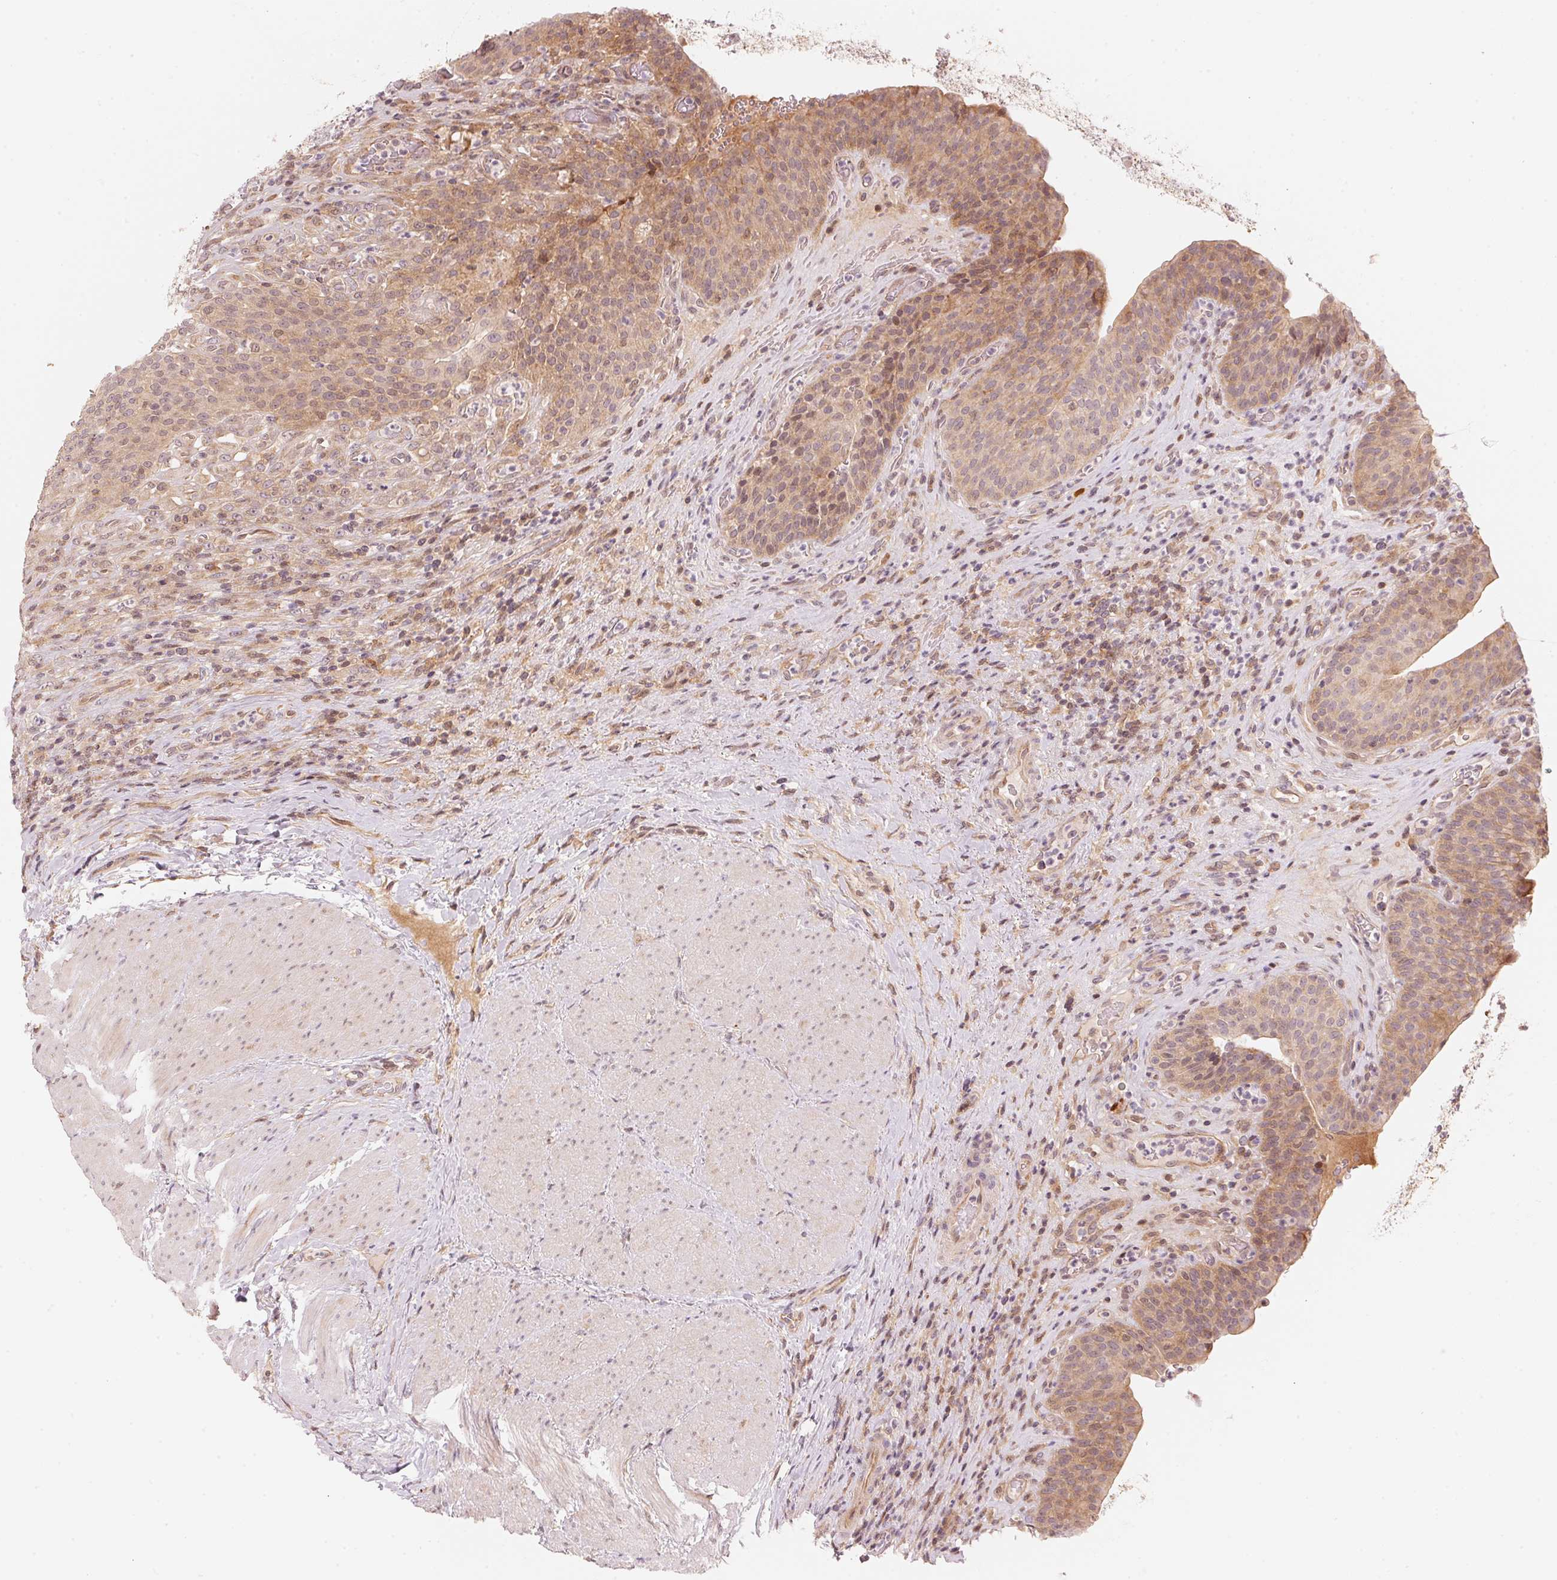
{"staining": {"intensity": "moderate", "quantity": ">75%", "location": "cytoplasmic/membranous"}, "tissue": "urinary bladder", "cell_type": "Urothelial cells", "image_type": "normal", "snomed": [{"axis": "morphology", "description": "Normal tissue, NOS"}, {"axis": "topography", "description": "Urinary bladder"}, {"axis": "topography", "description": "Peripheral nerve tissue"}], "caption": "The image demonstrates immunohistochemical staining of normal urinary bladder. There is moderate cytoplasmic/membranous positivity is appreciated in approximately >75% of urothelial cells.", "gene": "PRKN", "patient": {"sex": "male", "age": 66}}